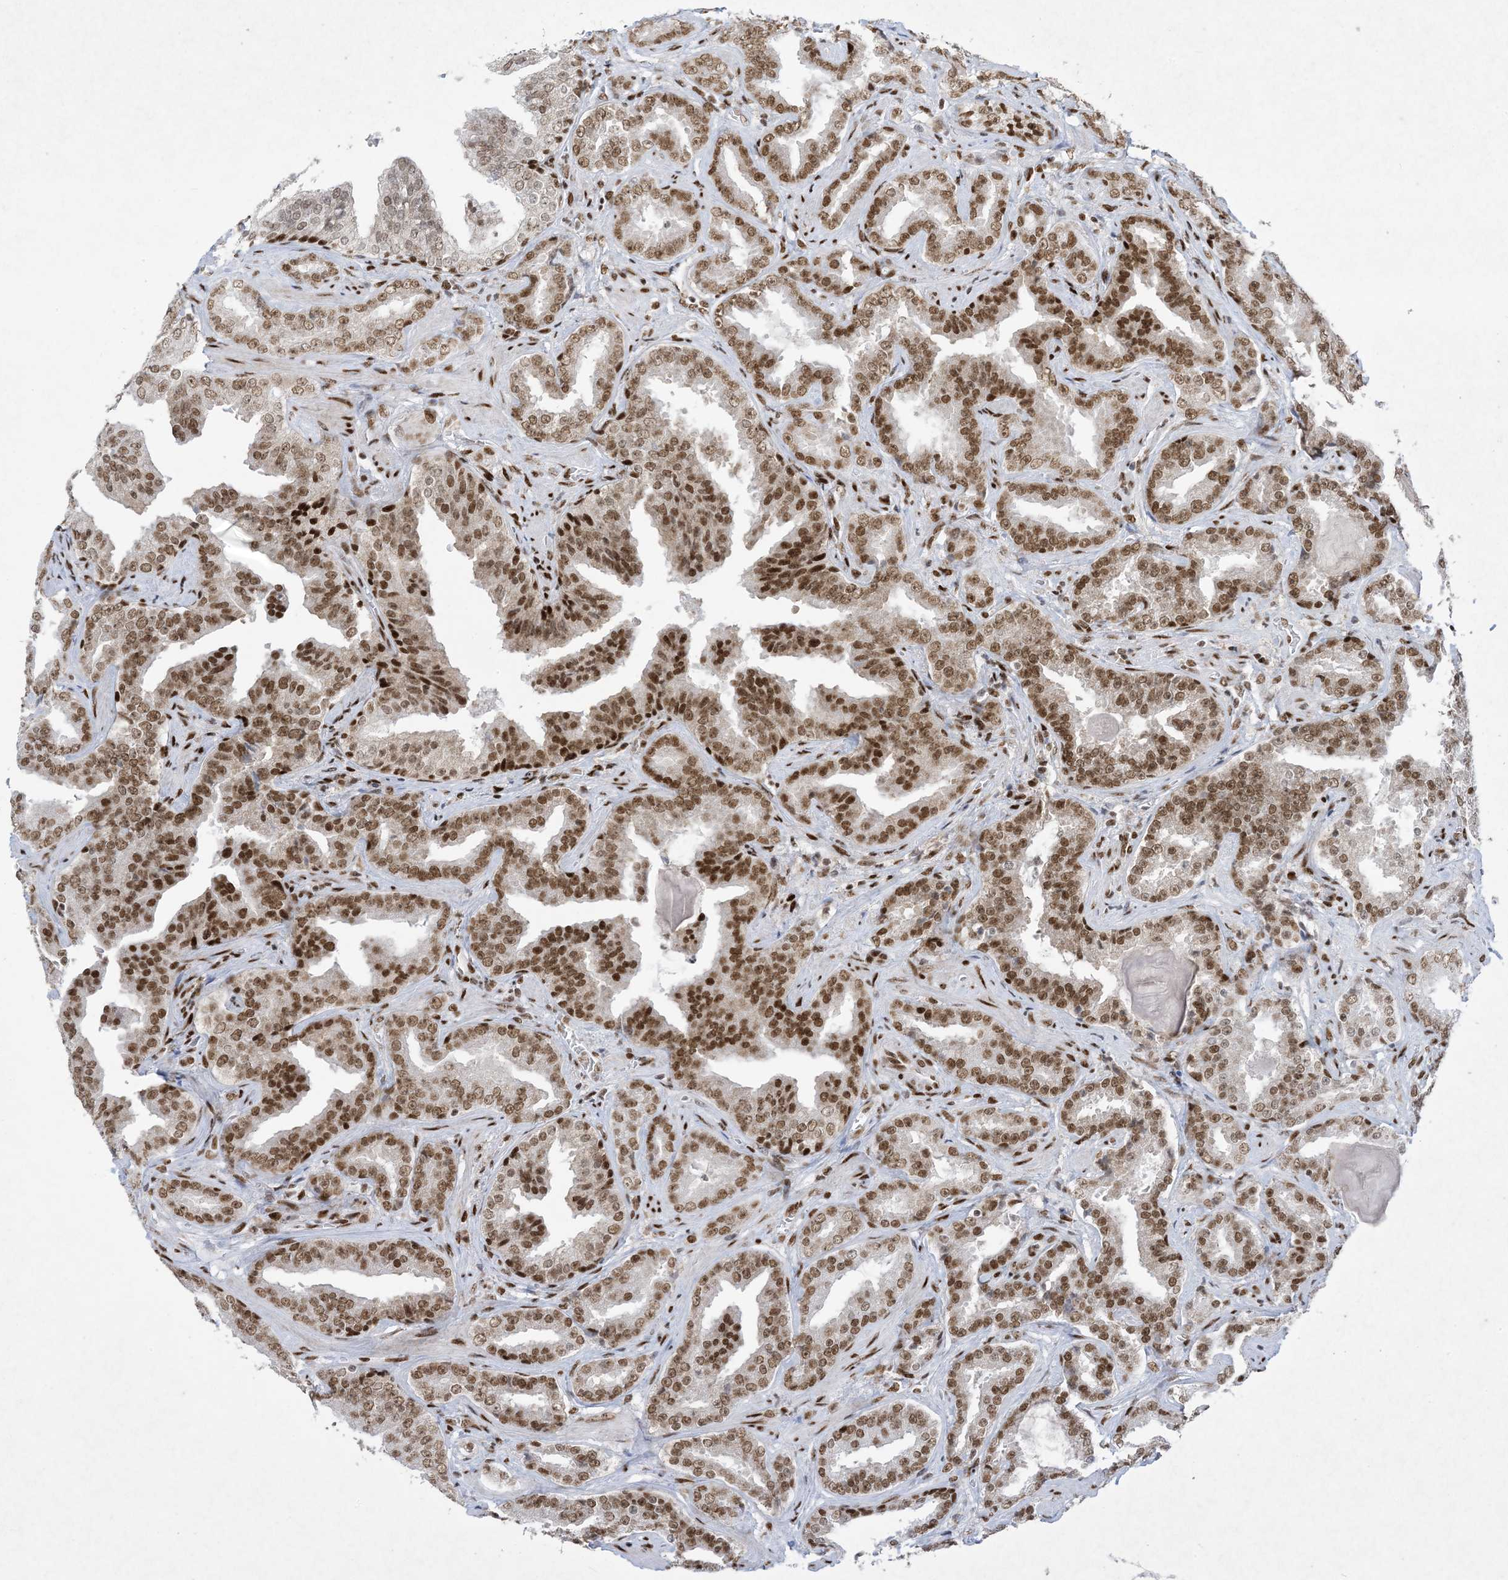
{"staining": {"intensity": "moderate", "quantity": ">75%", "location": "nuclear"}, "tissue": "prostate cancer", "cell_type": "Tumor cells", "image_type": "cancer", "snomed": [{"axis": "morphology", "description": "Adenocarcinoma, Low grade"}, {"axis": "topography", "description": "Prostate"}], "caption": "High-power microscopy captured an immunohistochemistry (IHC) histopathology image of adenocarcinoma (low-grade) (prostate), revealing moderate nuclear positivity in about >75% of tumor cells.", "gene": "PKNOX2", "patient": {"sex": "male", "age": 60}}